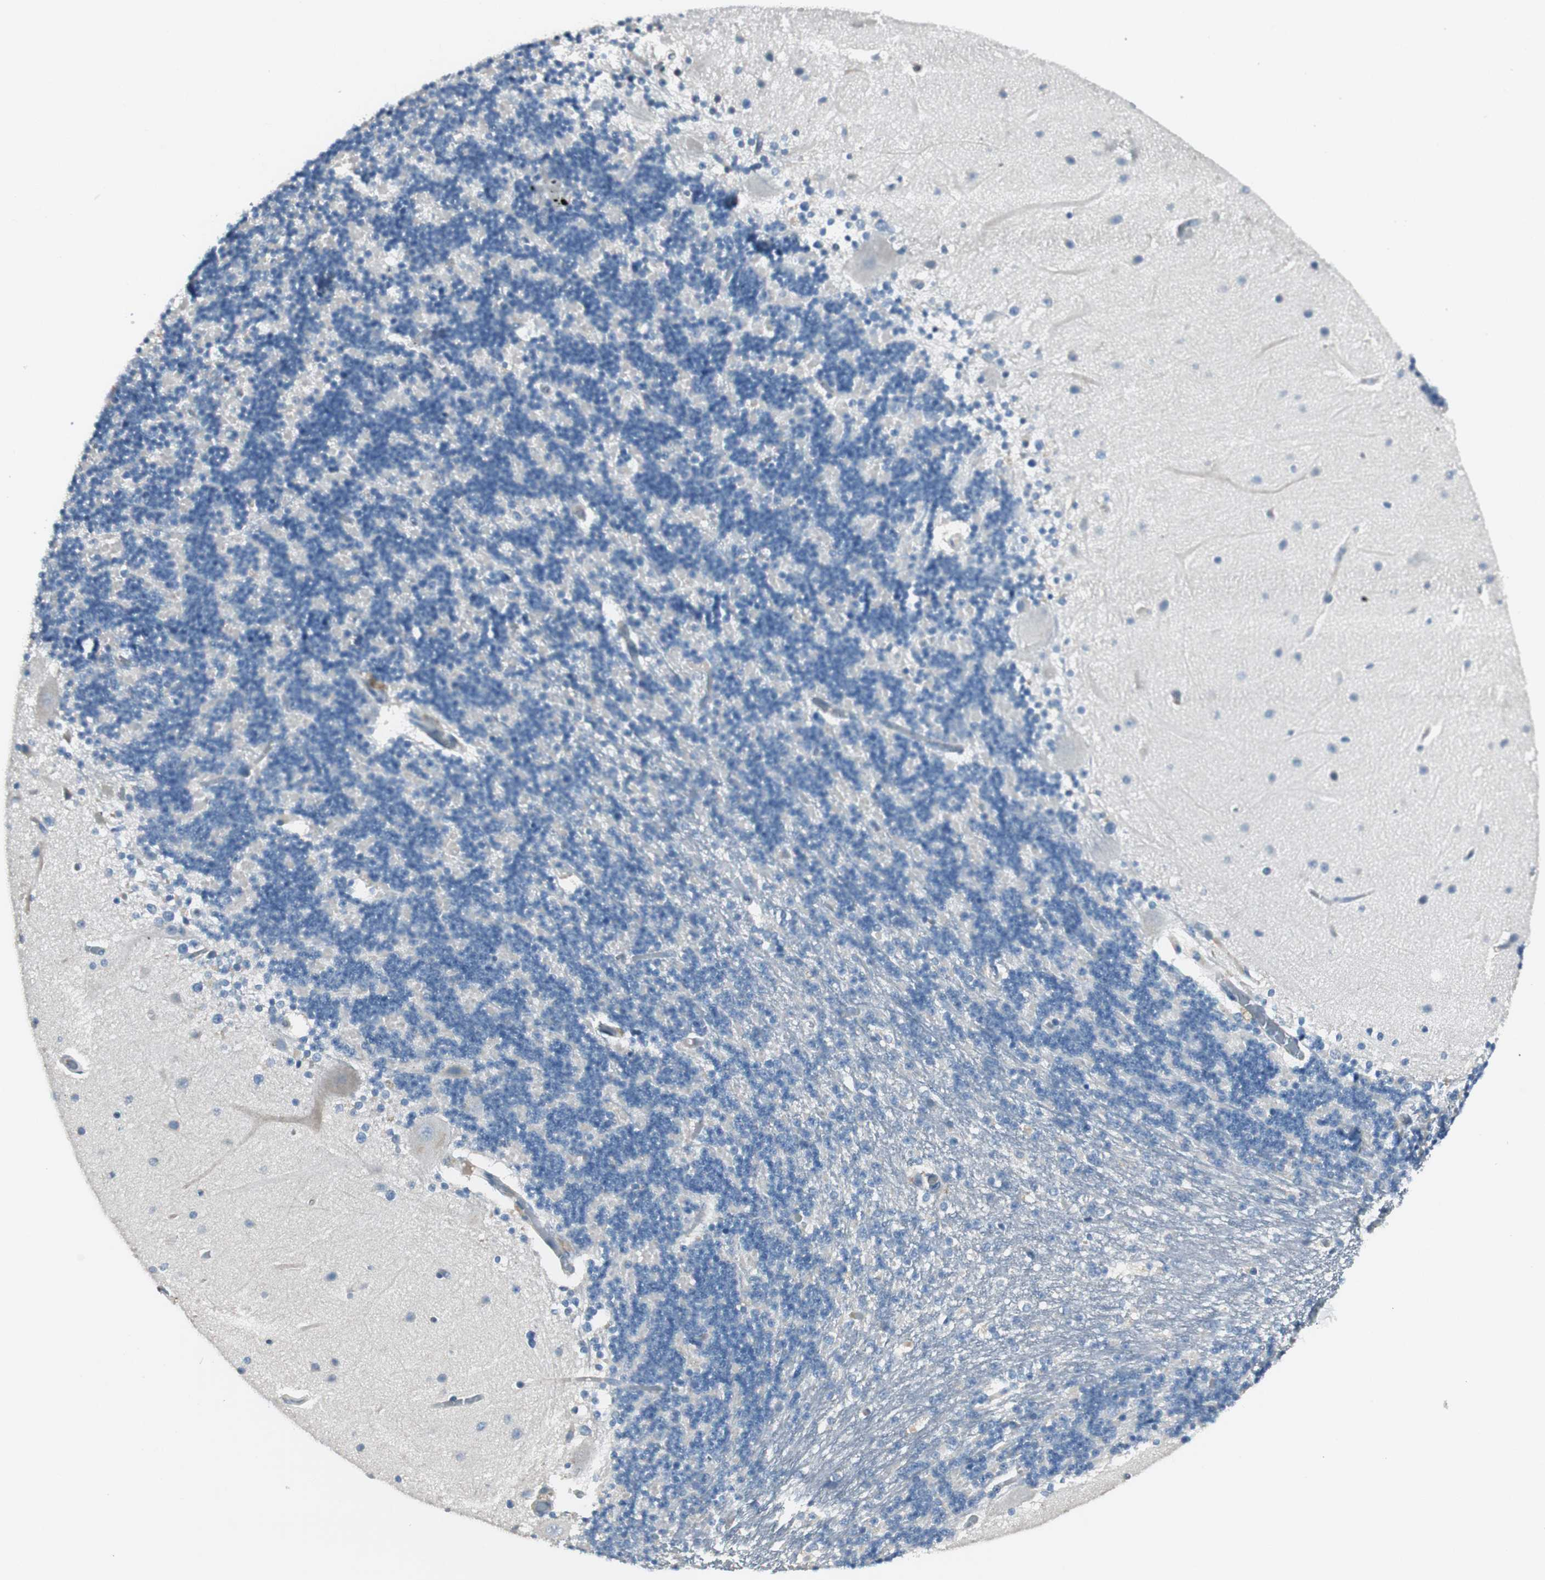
{"staining": {"intensity": "negative", "quantity": "none", "location": "none"}, "tissue": "cerebellum", "cell_type": "Cells in granular layer", "image_type": "normal", "snomed": [{"axis": "morphology", "description": "Normal tissue, NOS"}, {"axis": "topography", "description": "Cerebellum"}], "caption": "DAB (3,3'-diaminobenzidine) immunohistochemical staining of benign cerebellum displays no significant staining in cells in granular layer.", "gene": "EVA1A", "patient": {"sex": "female", "age": 54}}